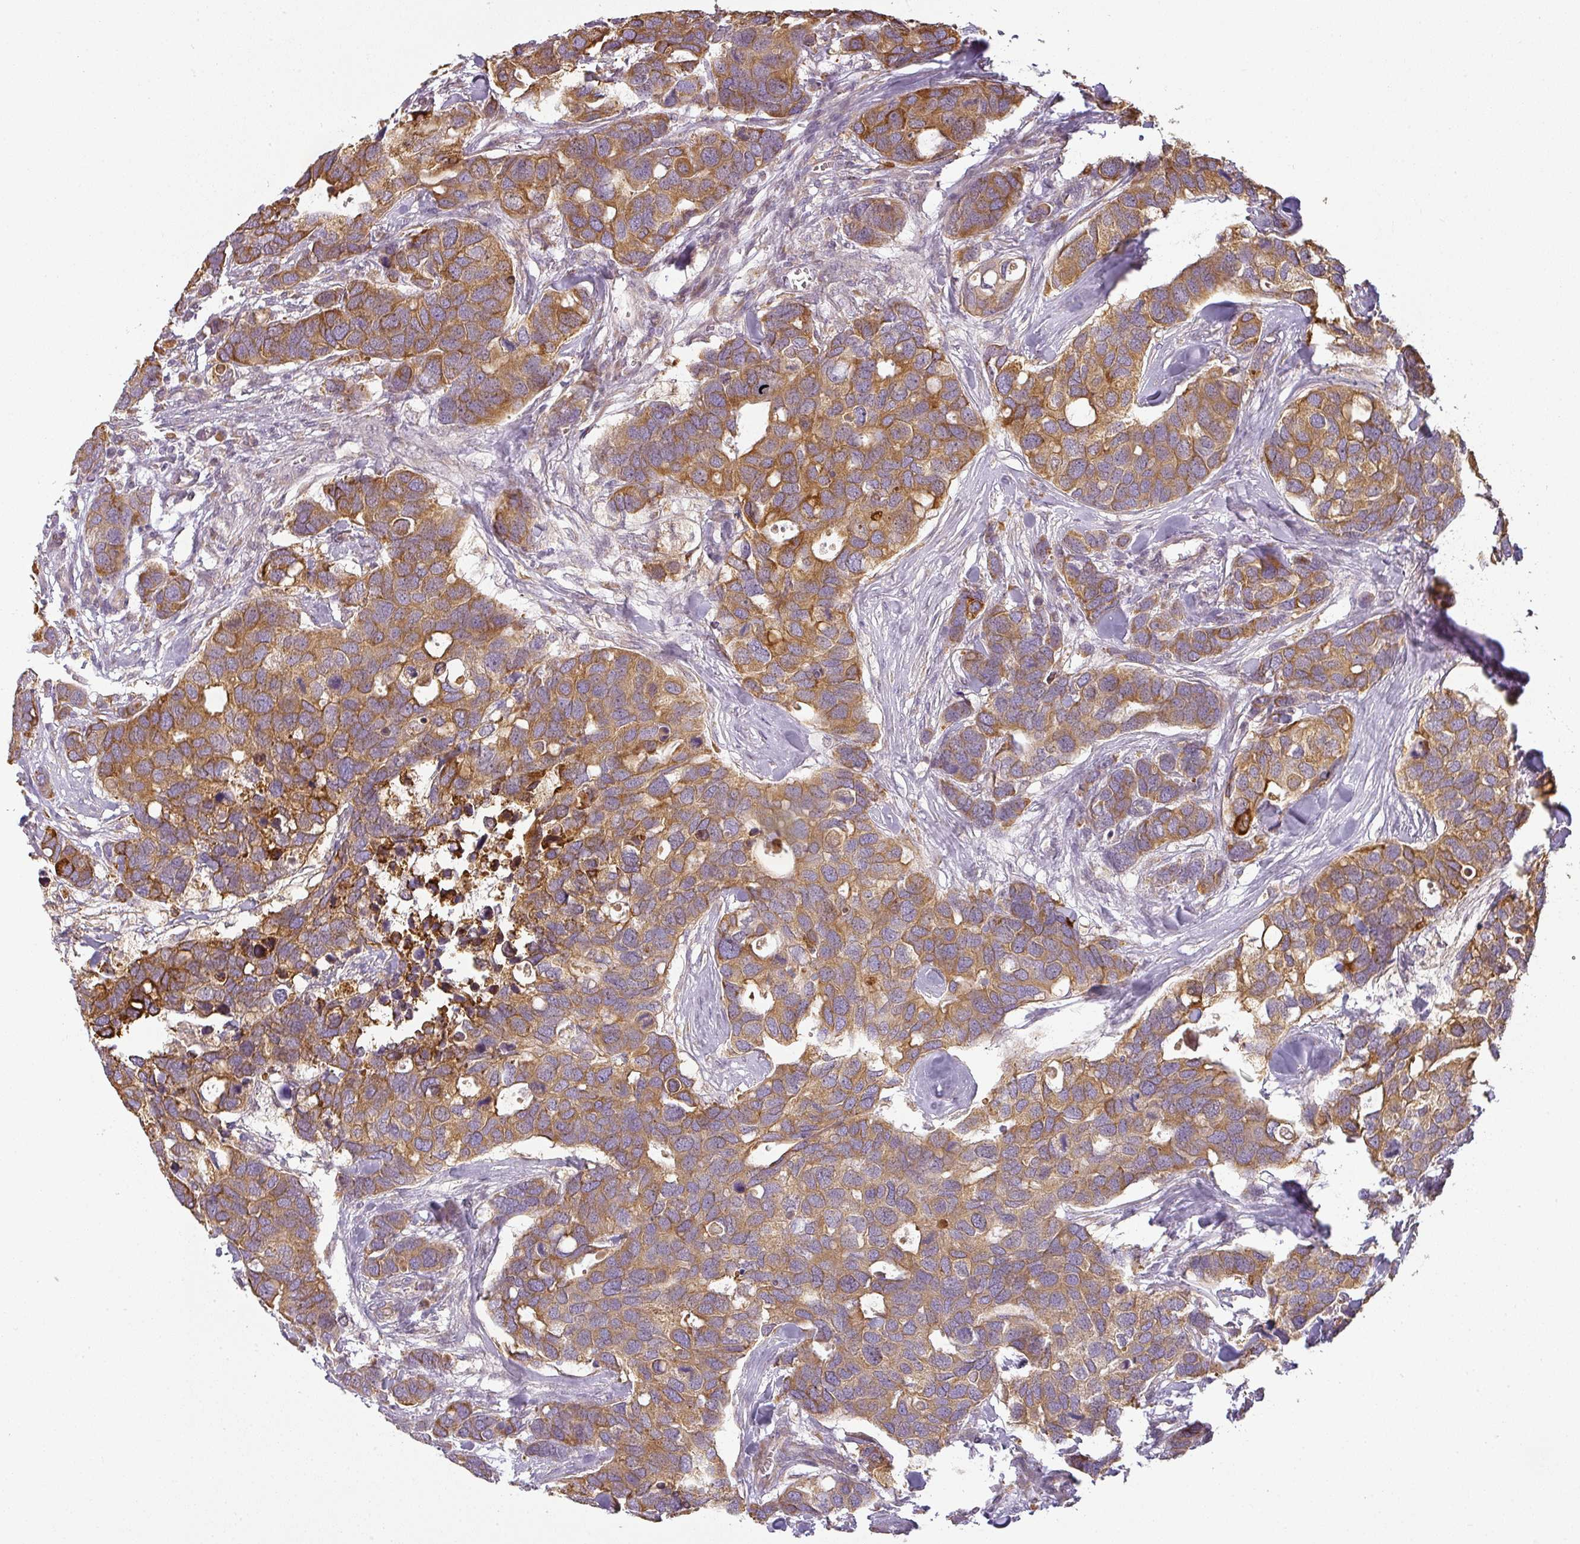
{"staining": {"intensity": "moderate", "quantity": ">75%", "location": "cytoplasmic/membranous"}, "tissue": "breast cancer", "cell_type": "Tumor cells", "image_type": "cancer", "snomed": [{"axis": "morphology", "description": "Duct carcinoma"}, {"axis": "topography", "description": "Breast"}], "caption": "Human breast cancer stained with a protein marker demonstrates moderate staining in tumor cells.", "gene": "CCDC144A", "patient": {"sex": "female", "age": 83}}